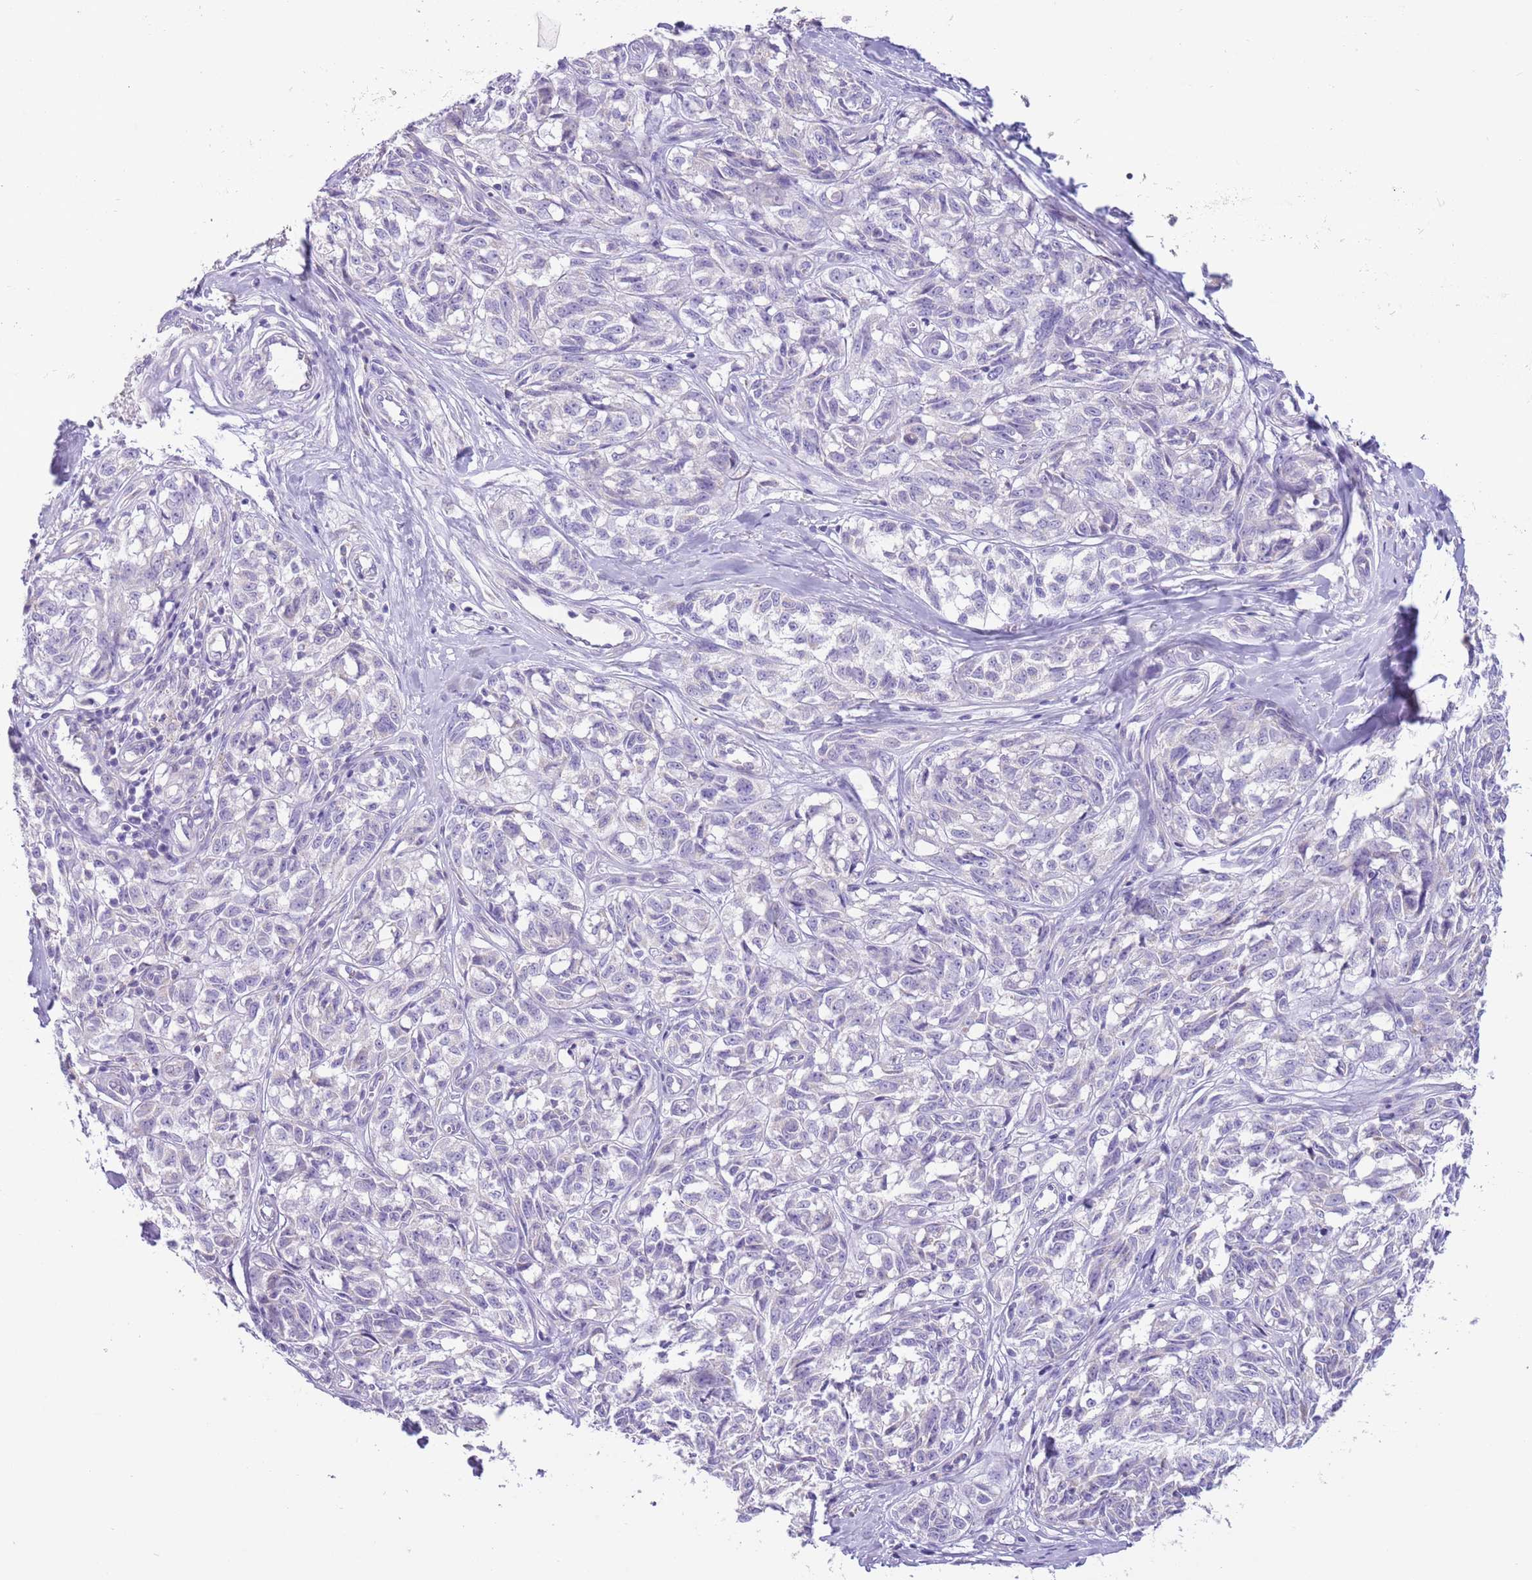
{"staining": {"intensity": "negative", "quantity": "none", "location": "none"}, "tissue": "melanoma", "cell_type": "Tumor cells", "image_type": "cancer", "snomed": [{"axis": "morphology", "description": "Normal tissue, NOS"}, {"axis": "morphology", "description": "Malignant melanoma, NOS"}, {"axis": "topography", "description": "Skin"}], "caption": "This is a histopathology image of immunohistochemistry staining of malignant melanoma, which shows no positivity in tumor cells.", "gene": "ZNF697", "patient": {"sex": "female", "age": 64}}